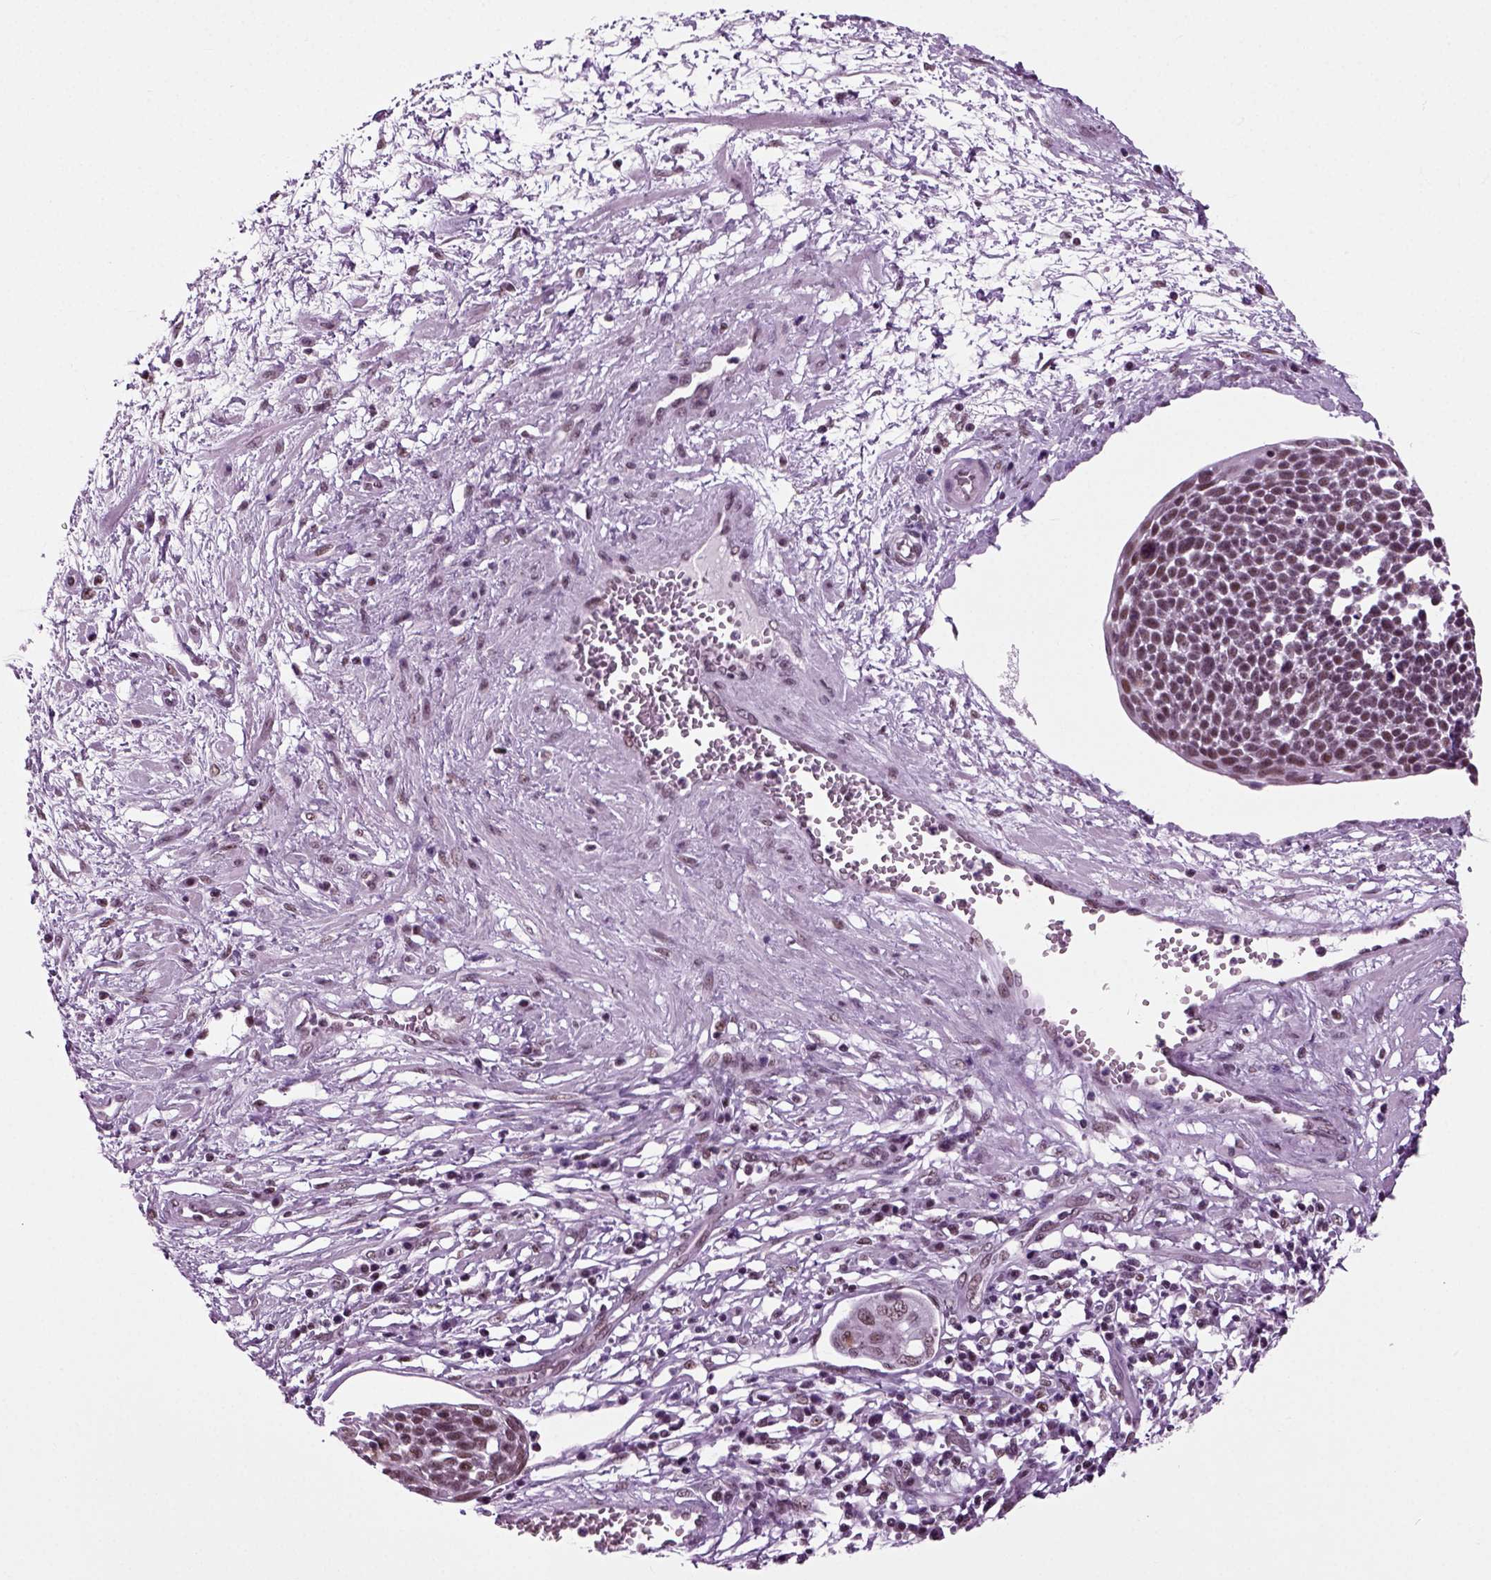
{"staining": {"intensity": "weak", "quantity": ">75%", "location": "nuclear"}, "tissue": "cervical cancer", "cell_type": "Tumor cells", "image_type": "cancer", "snomed": [{"axis": "morphology", "description": "Squamous cell carcinoma, NOS"}, {"axis": "topography", "description": "Cervix"}], "caption": "A micrograph of cervical cancer stained for a protein demonstrates weak nuclear brown staining in tumor cells. (brown staining indicates protein expression, while blue staining denotes nuclei).", "gene": "RCOR3", "patient": {"sex": "female", "age": 34}}